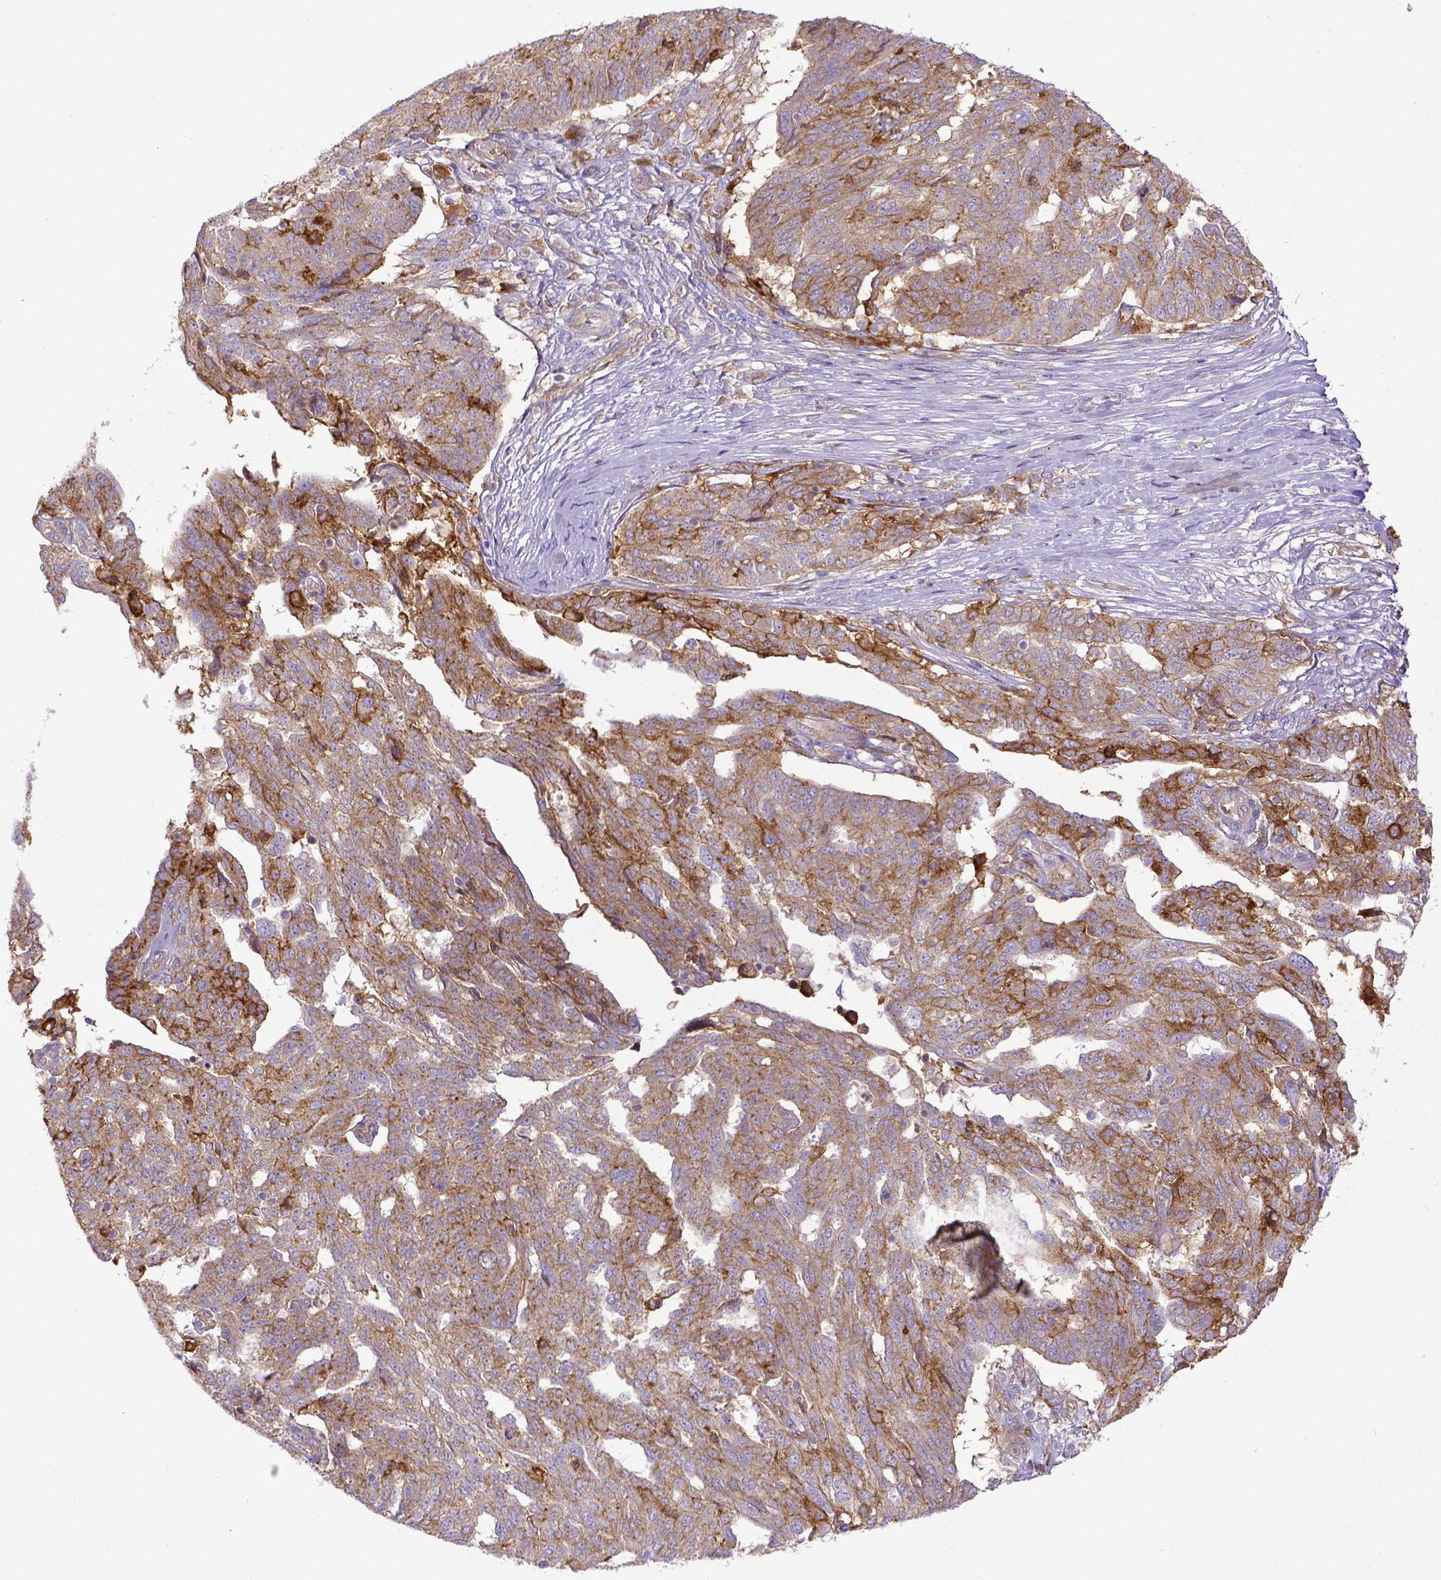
{"staining": {"intensity": "moderate", "quantity": ">75%", "location": "cytoplasmic/membranous"}, "tissue": "ovarian cancer", "cell_type": "Tumor cells", "image_type": "cancer", "snomed": [{"axis": "morphology", "description": "Cystadenocarcinoma, serous, NOS"}, {"axis": "topography", "description": "Ovary"}], "caption": "DAB (3,3'-diaminobenzidine) immunohistochemical staining of ovarian cancer (serous cystadenocarcinoma) demonstrates moderate cytoplasmic/membranous protein expression in approximately >75% of tumor cells. Nuclei are stained in blue.", "gene": "CD40", "patient": {"sex": "female", "age": 67}}